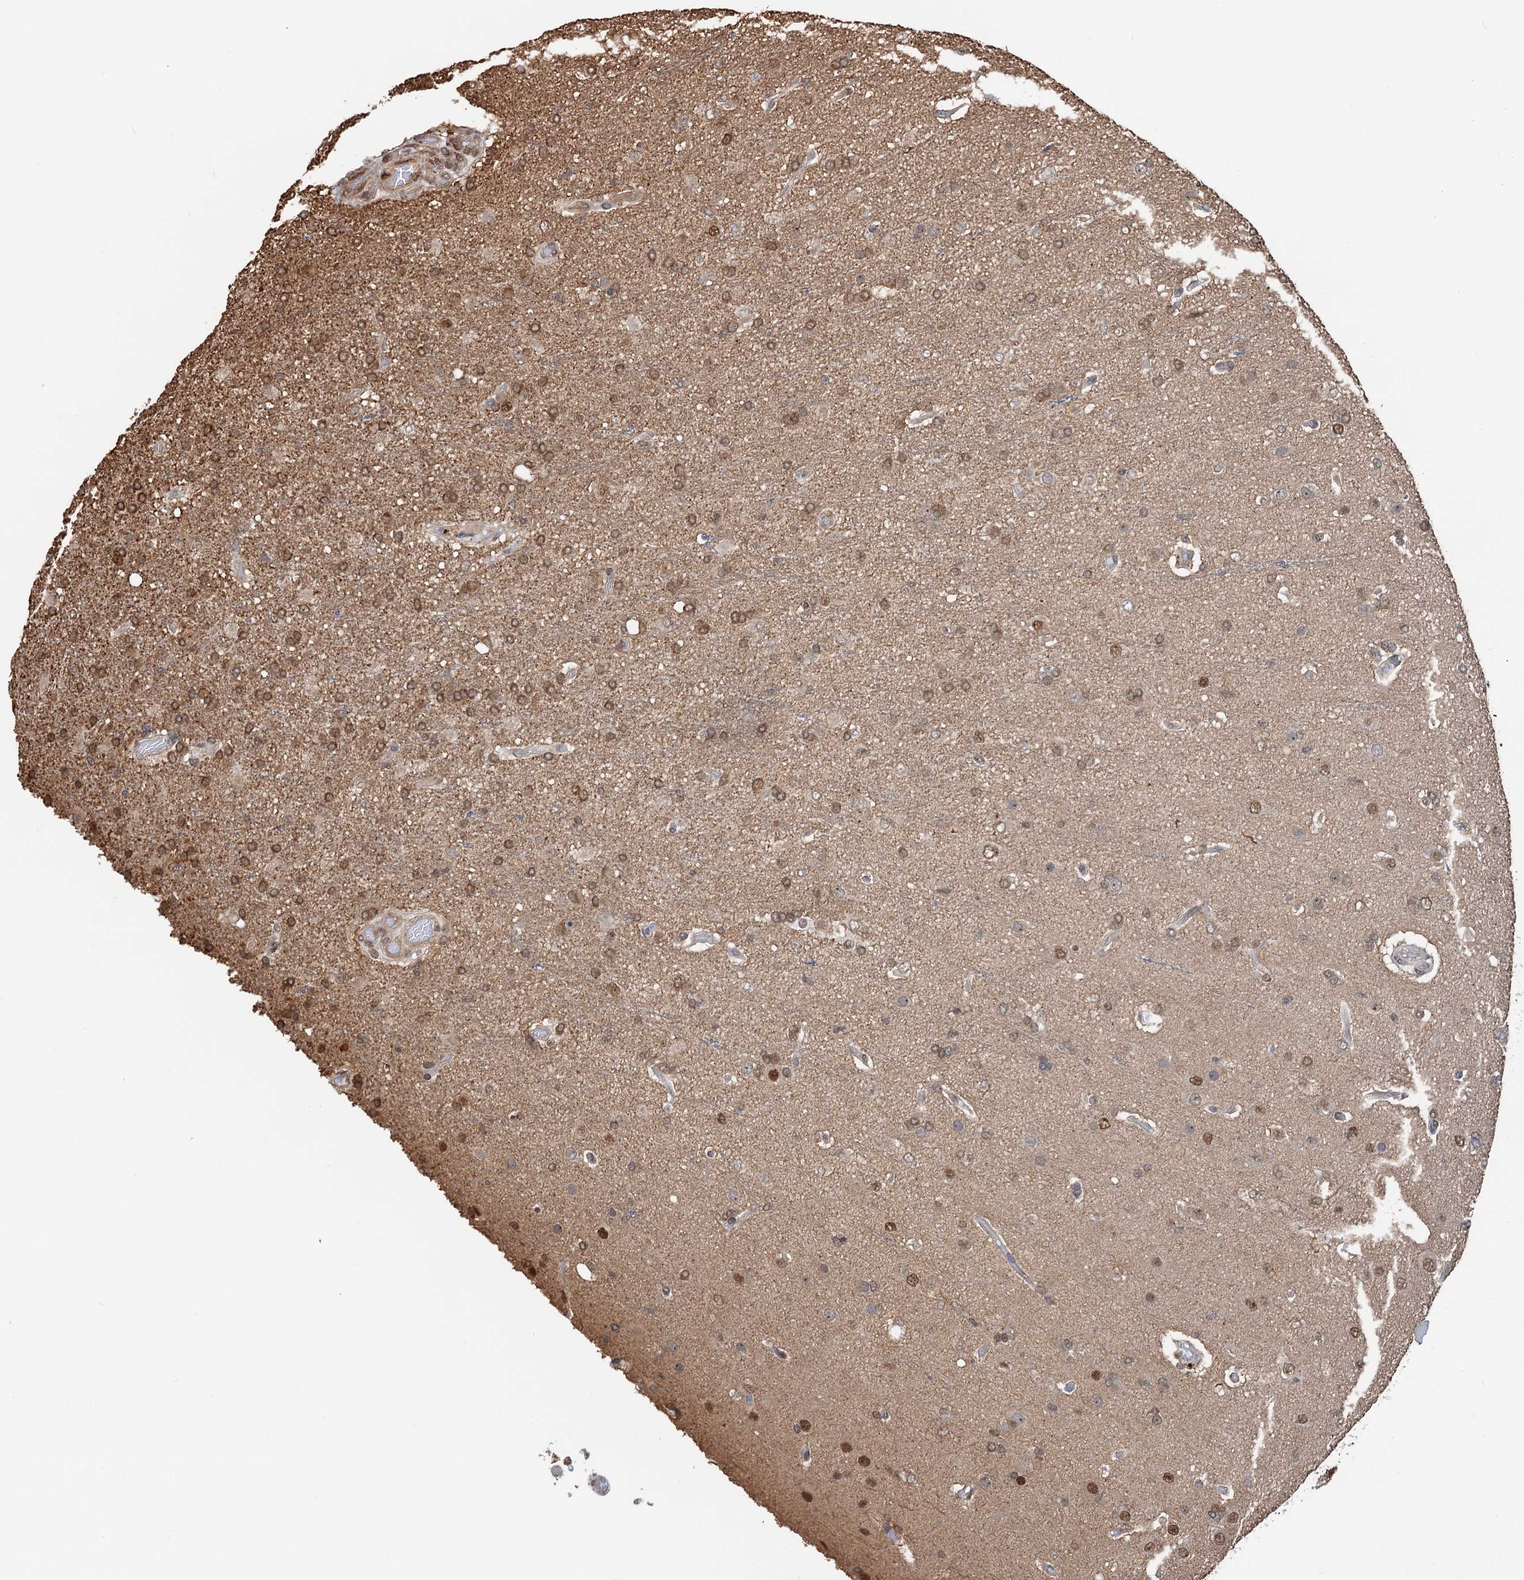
{"staining": {"intensity": "moderate", "quantity": ">75%", "location": "cytoplasmic/membranous,nuclear"}, "tissue": "glioma", "cell_type": "Tumor cells", "image_type": "cancer", "snomed": [{"axis": "morphology", "description": "Glioma, malignant, High grade"}, {"axis": "topography", "description": "Brain"}], "caption": "Glioma was stained to show a protein in brown. There is medium levels of moderate cytoplasmic/membranous and nuclear expression in about >75% of tumor cells. The staining is performed using DAB (3,3'-diaminobenzidine) brown chromogen to label protein expression. The nuclei are counter-stained blue using hematoxylin.", "gene": "CFDP1", "patient": {"sex": "female", "age": 74}}